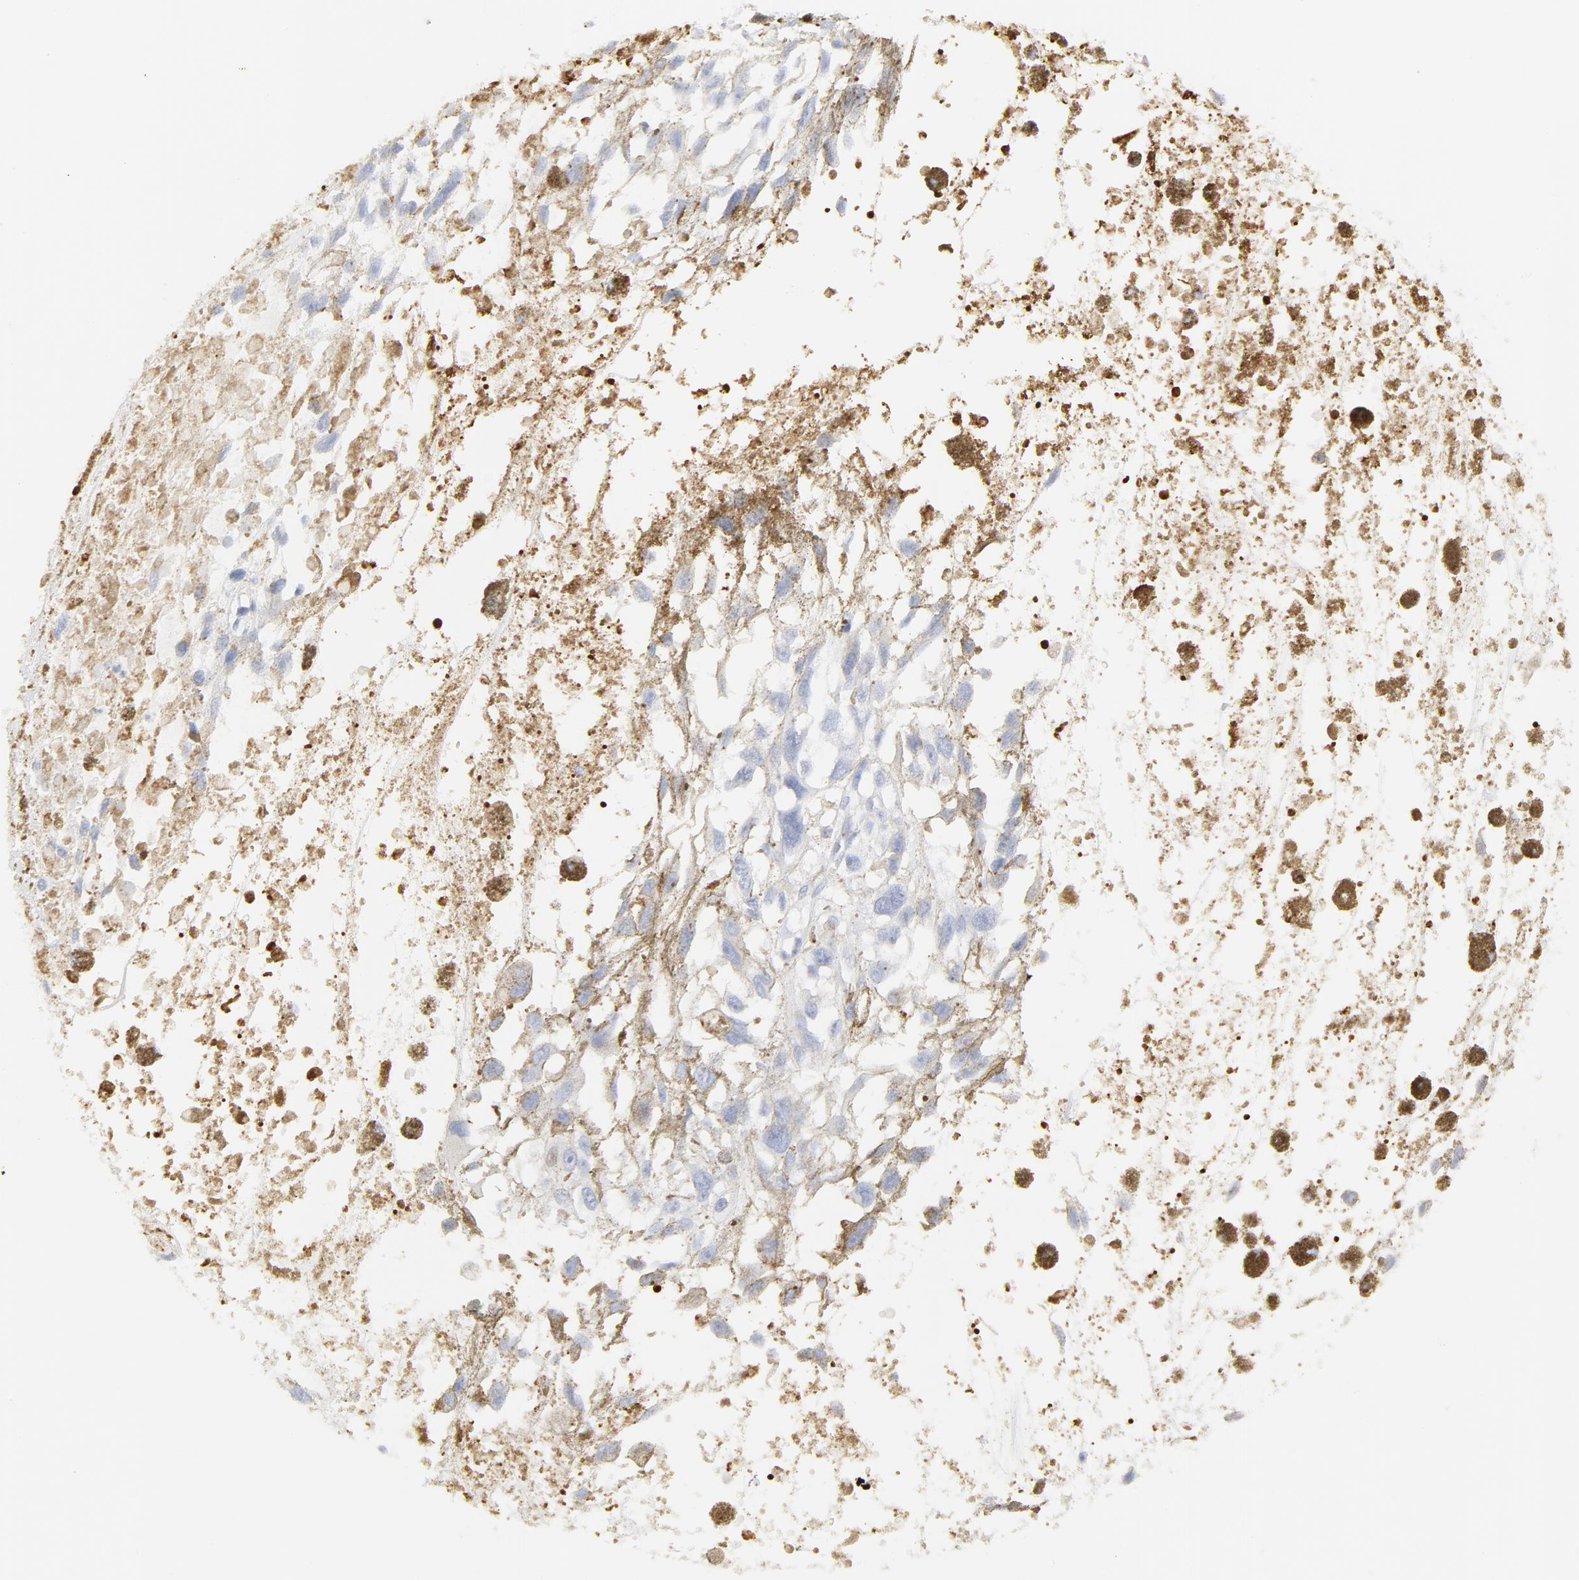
{"staining": {"intensity": "negative", "quantity": "none", "location": "none"}, "tissue": "melanoma", "cell_type": "Tumor cells", "image_type": "cancer", "snomed": [{"axis": "morphology", "description": "Malignant melanoma, Metastatic site"}, {"axis": "topography", "description": "Lymph node"}], "caption": "DAB (3,3'-diaminobenzidine) immunohistochemical staining of melanoma displays no significant staining in tumor cells.", "gene": "CCR7", "patient": {"sex": "male", "age": 59}}